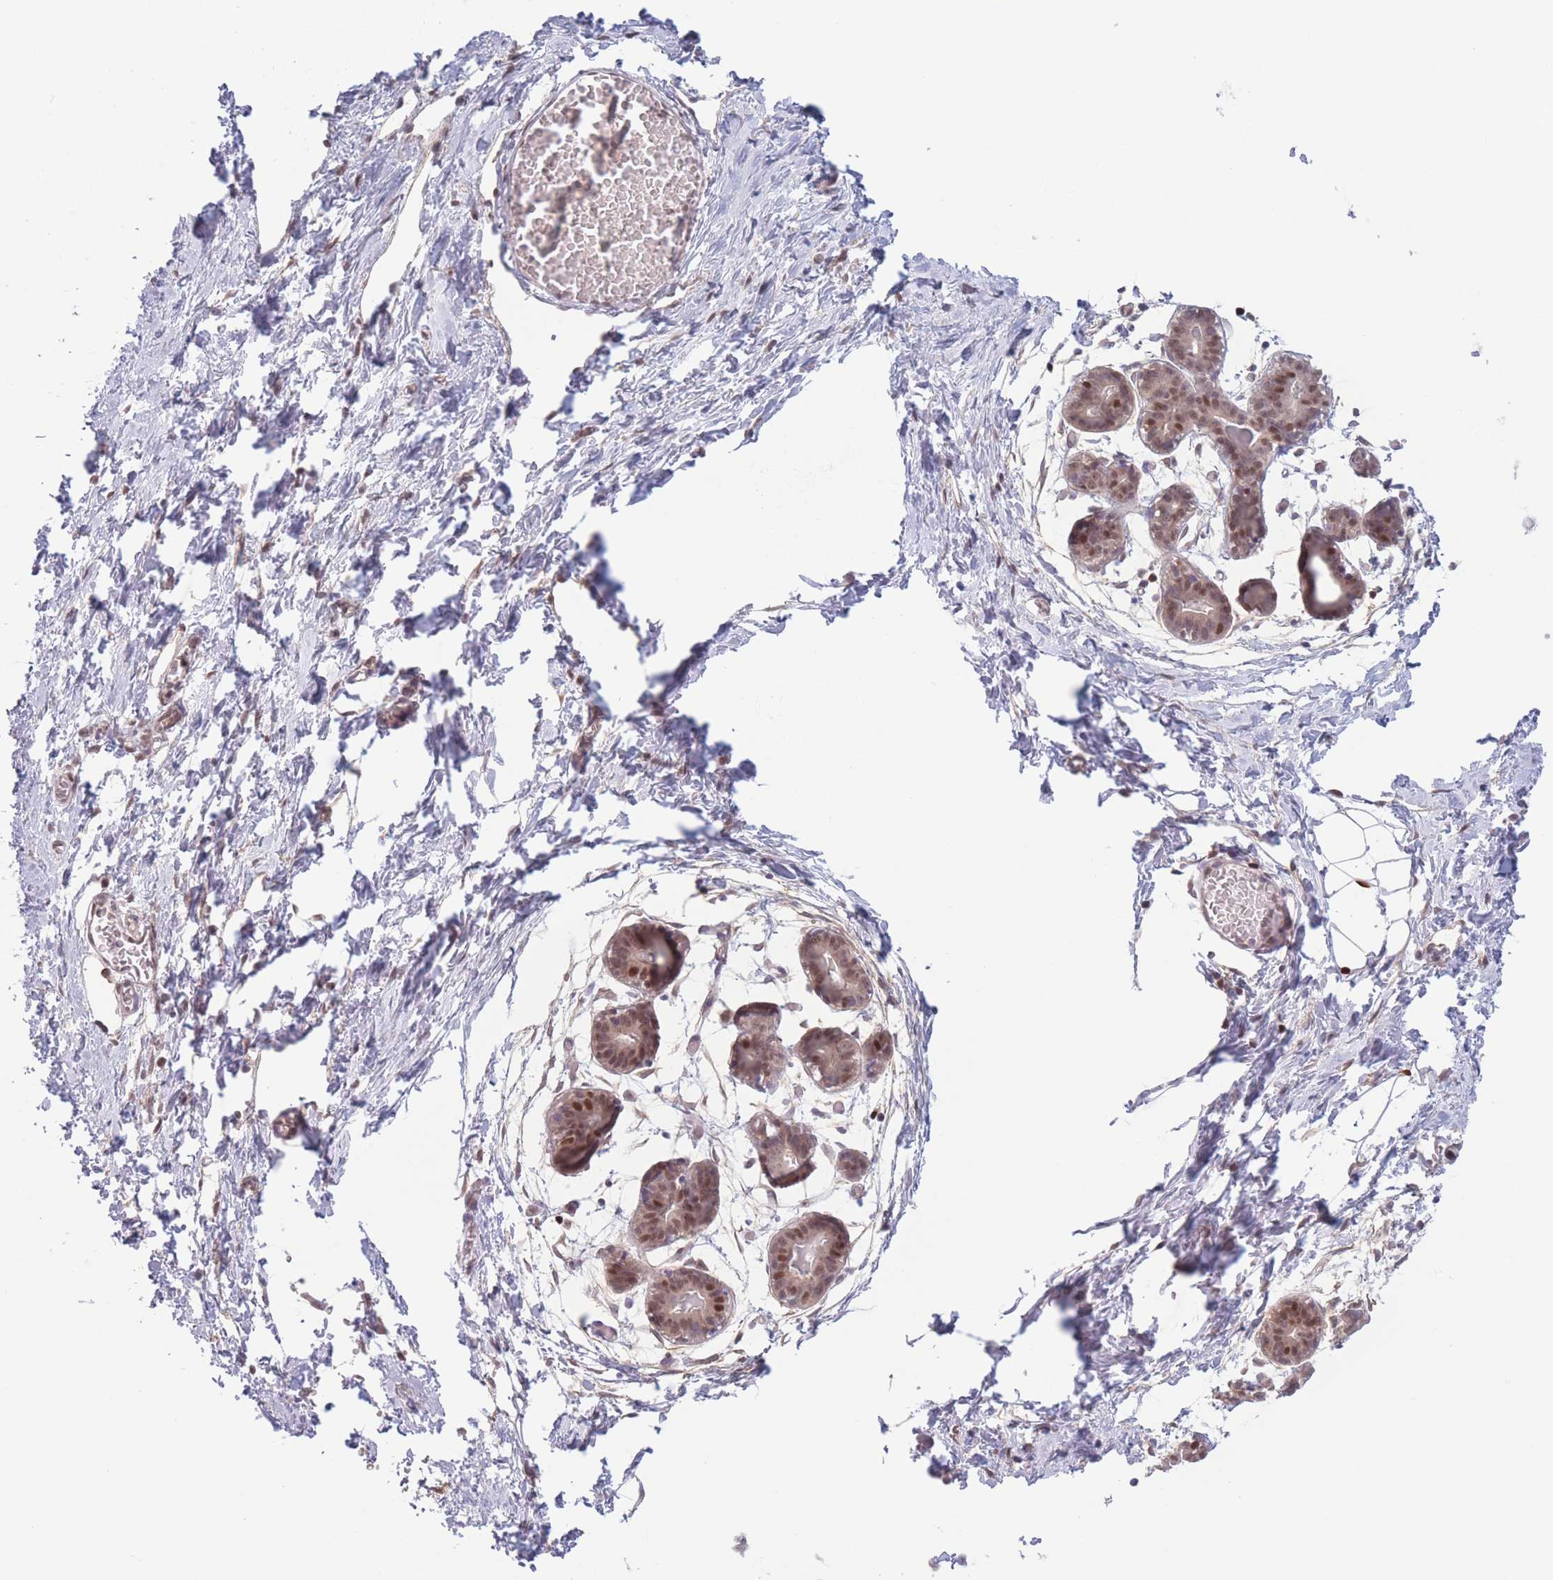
{"staining": {"intensity": "negative", "quantity": "none", "location": "none"}, "tissue": "breast", "cell_type": "Adipocytes", "image_type": "normal", "snomed": [{"axis": "morphology", "description": "Normal tissue, NOS"}, {"axis": "topography", "description": "Breast"}], "caption": "IHC of normal human breast demonstrates no expression in adipocytes. (DAB (3,3'-diaminobenzidine) immunohistochemistry with hematoxylin counter stain).", "gene": "ENSG00000267179", "patient": {"sex": "female", "age": 27}}